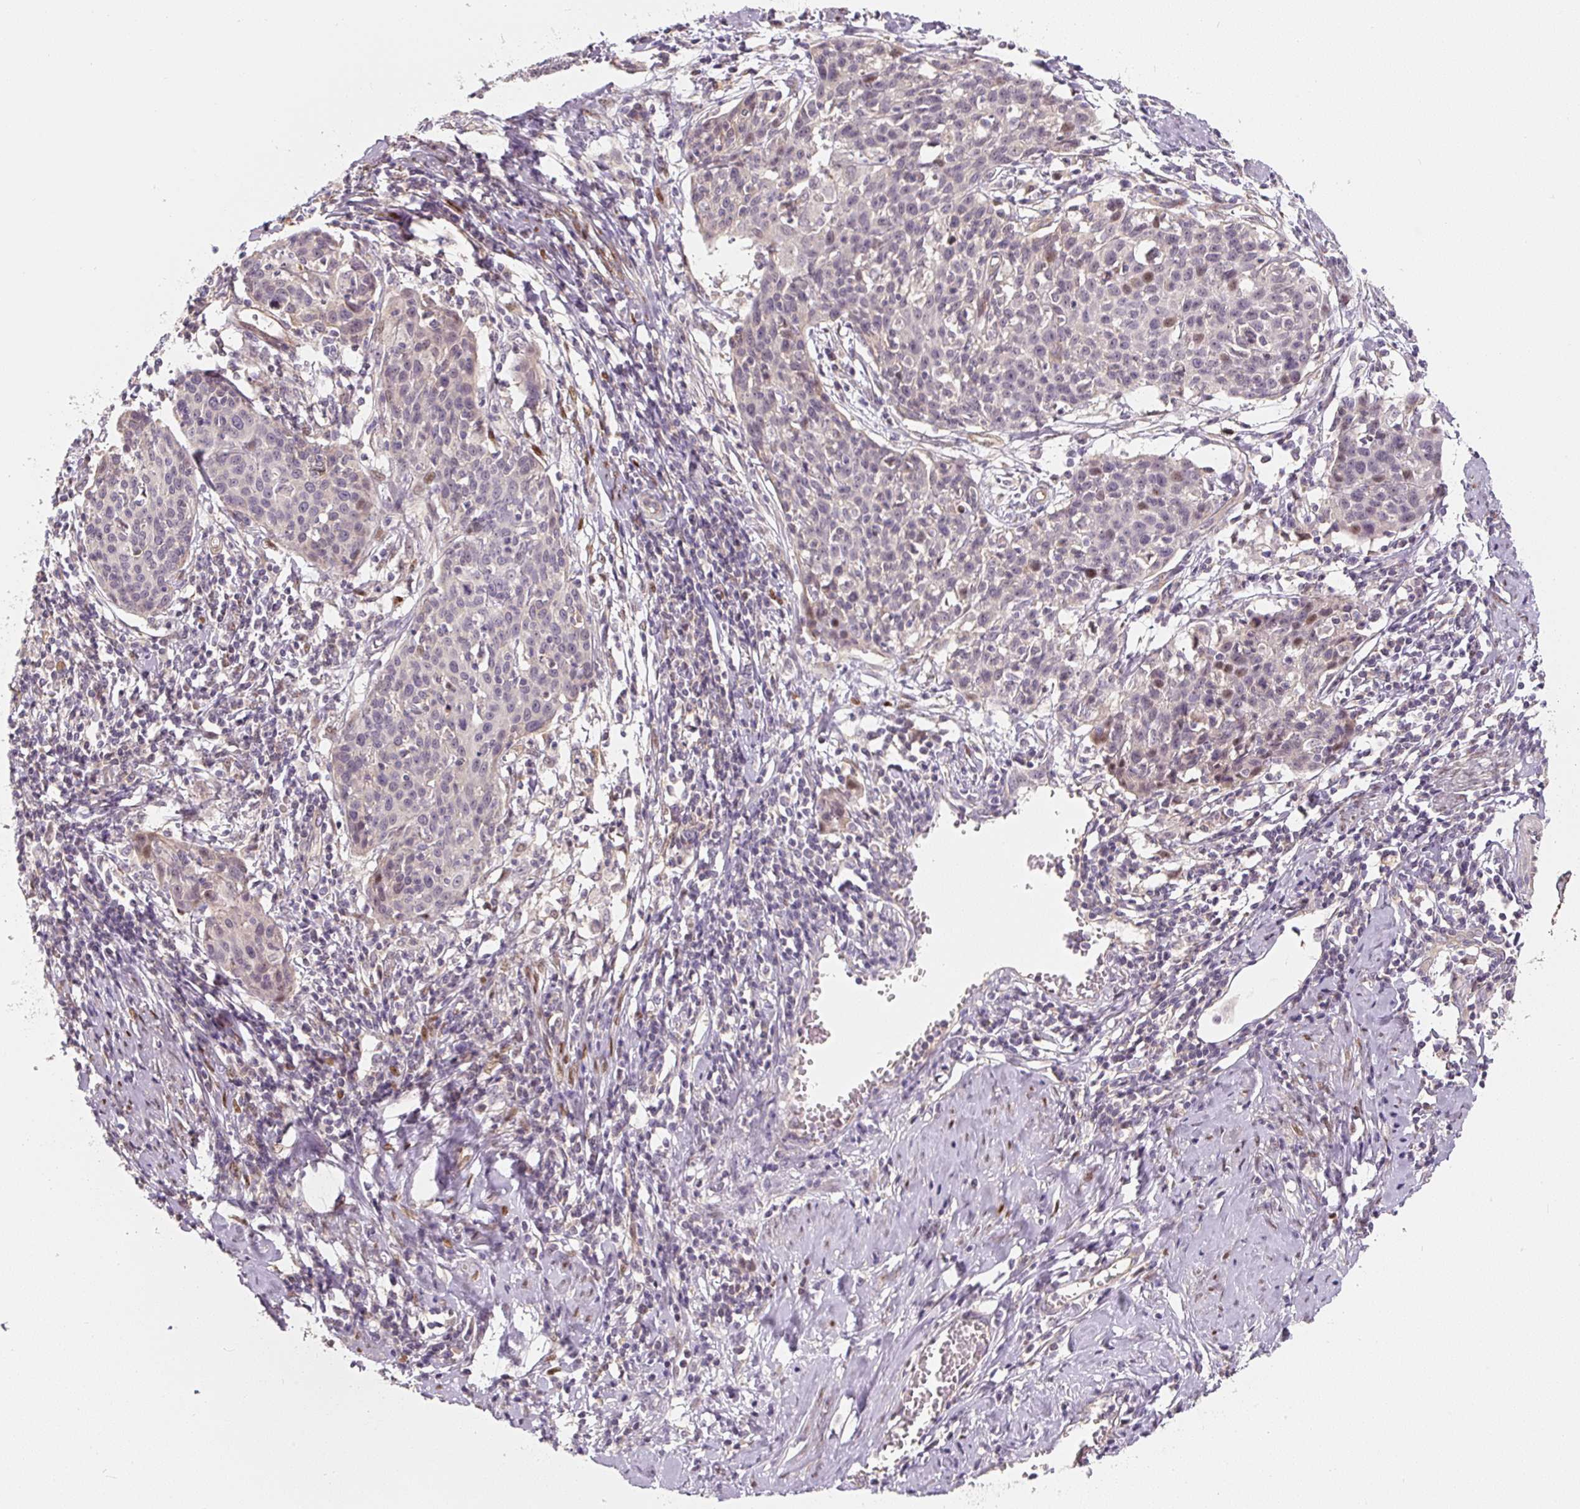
{"staining": {"intensity": "weak", "quantity": "<25%", "location": "nuclear"}, "tissue": "cervical cancer", "cell_type": "Tumor cells", "image_type": "cancer", "snomed": [{"axis": "morphology", "description": "Squamous cell carcinoma, NOS"}, {"axis": "topography", "description": "Cervix"}], "caption": "High magnification brightfield microscopy of cervical cancer stained with DAB (brown) and counterstained with hematoxylin (blue): tumor cells show no significant staining.", "gene": "PWWP3B", "patient": {"sex": "female", "age": 38}}